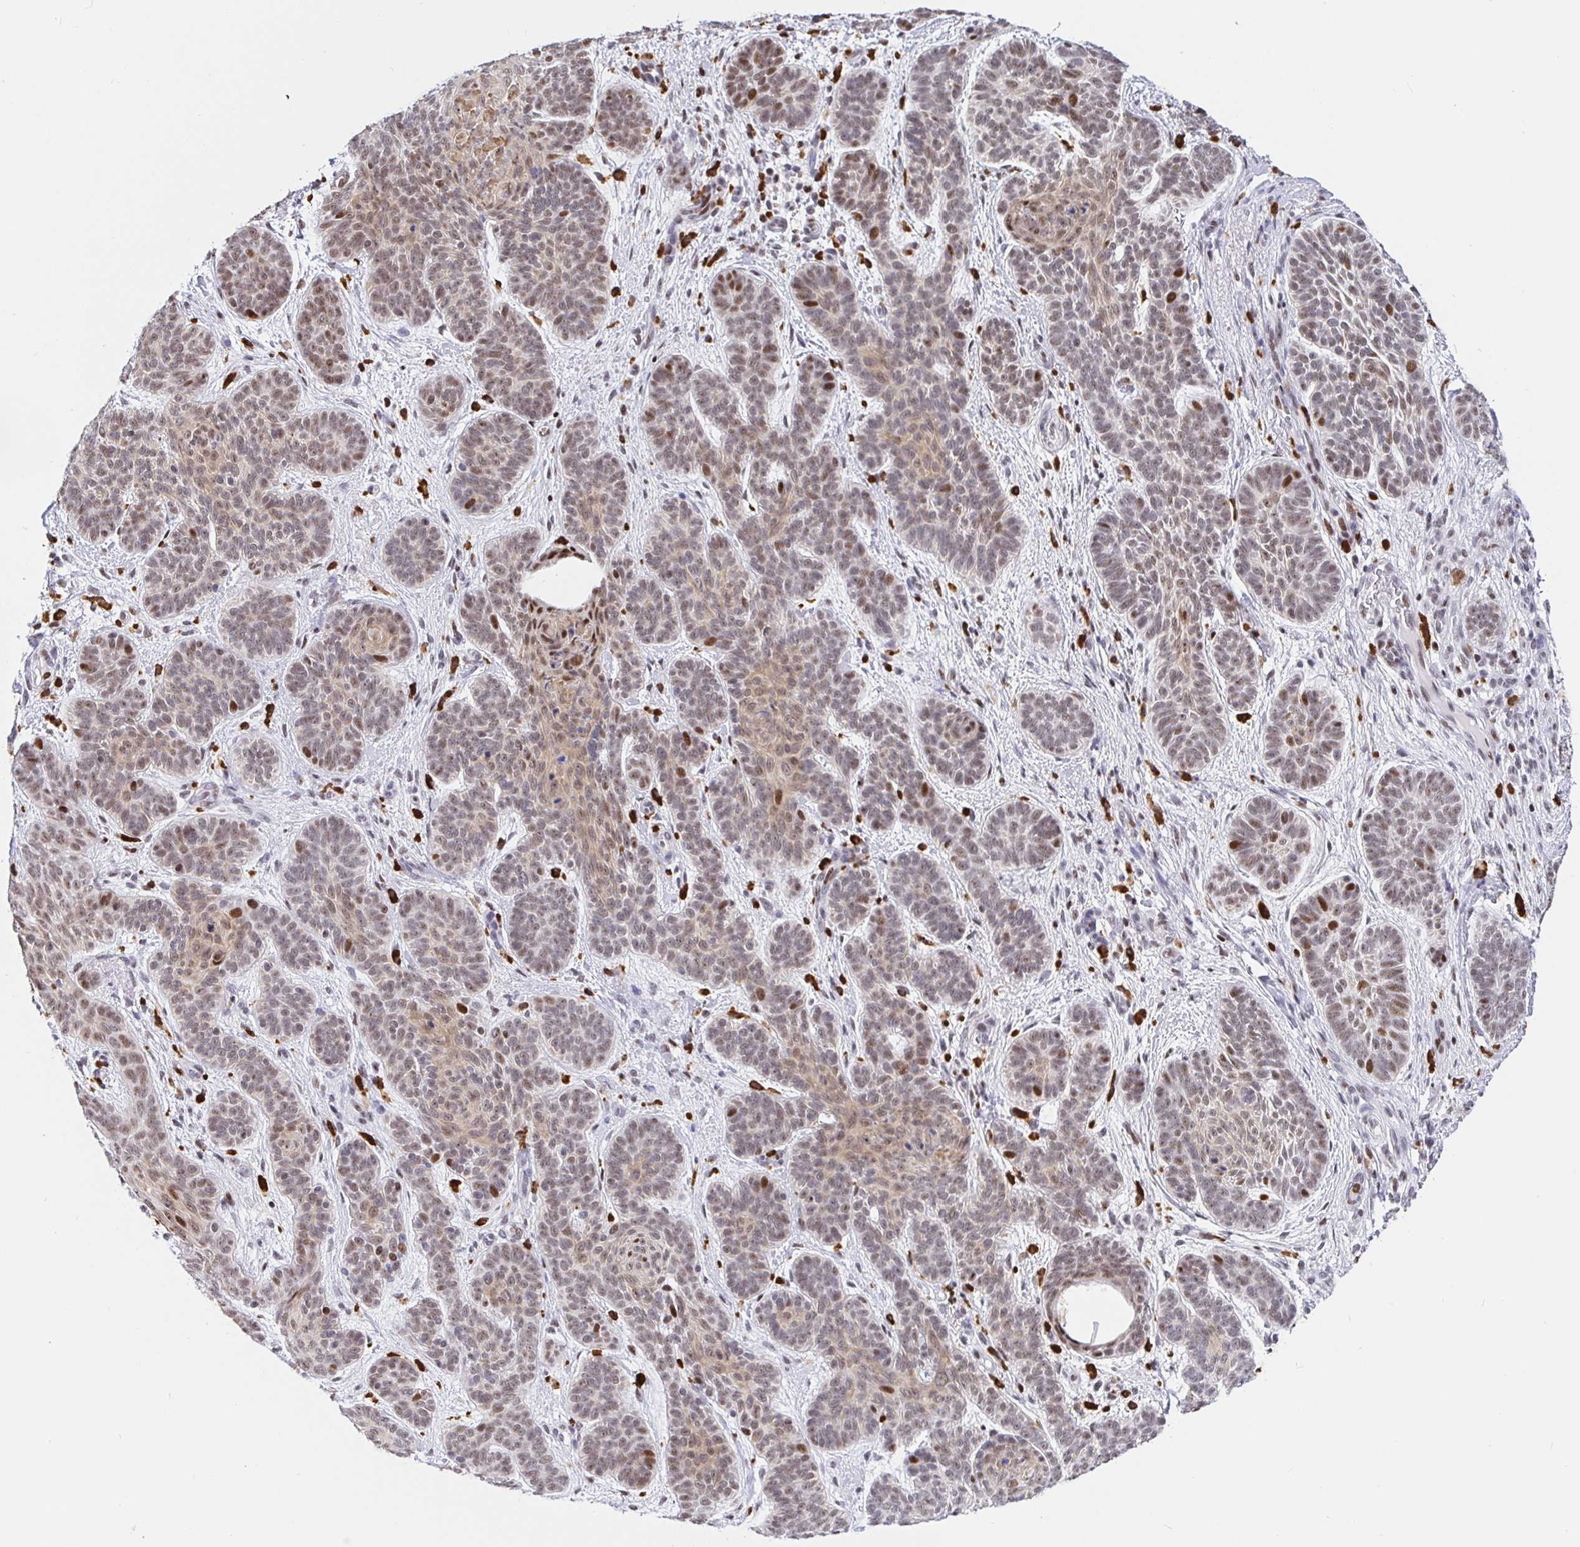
{"staining": {"intensity": "moderate", "quantity": "25%-75%", "location": "nuclear"}, "tissue": "skin cancer", "cell_type": "Tumor cells", "image_type": "cancer", "snomed": [{"axis": "morphology", "description": "Basal cell carcinoma"}, {"axis": "topography", "description": "Skin"}], "caption": "Skin cancer stained for a protein (brown) exhibits moderate nuclear positive expression in approximately 25%-75% of tumor cells.", "gene": "SETD5", "patient": {"sex": "female", "age": 82}}